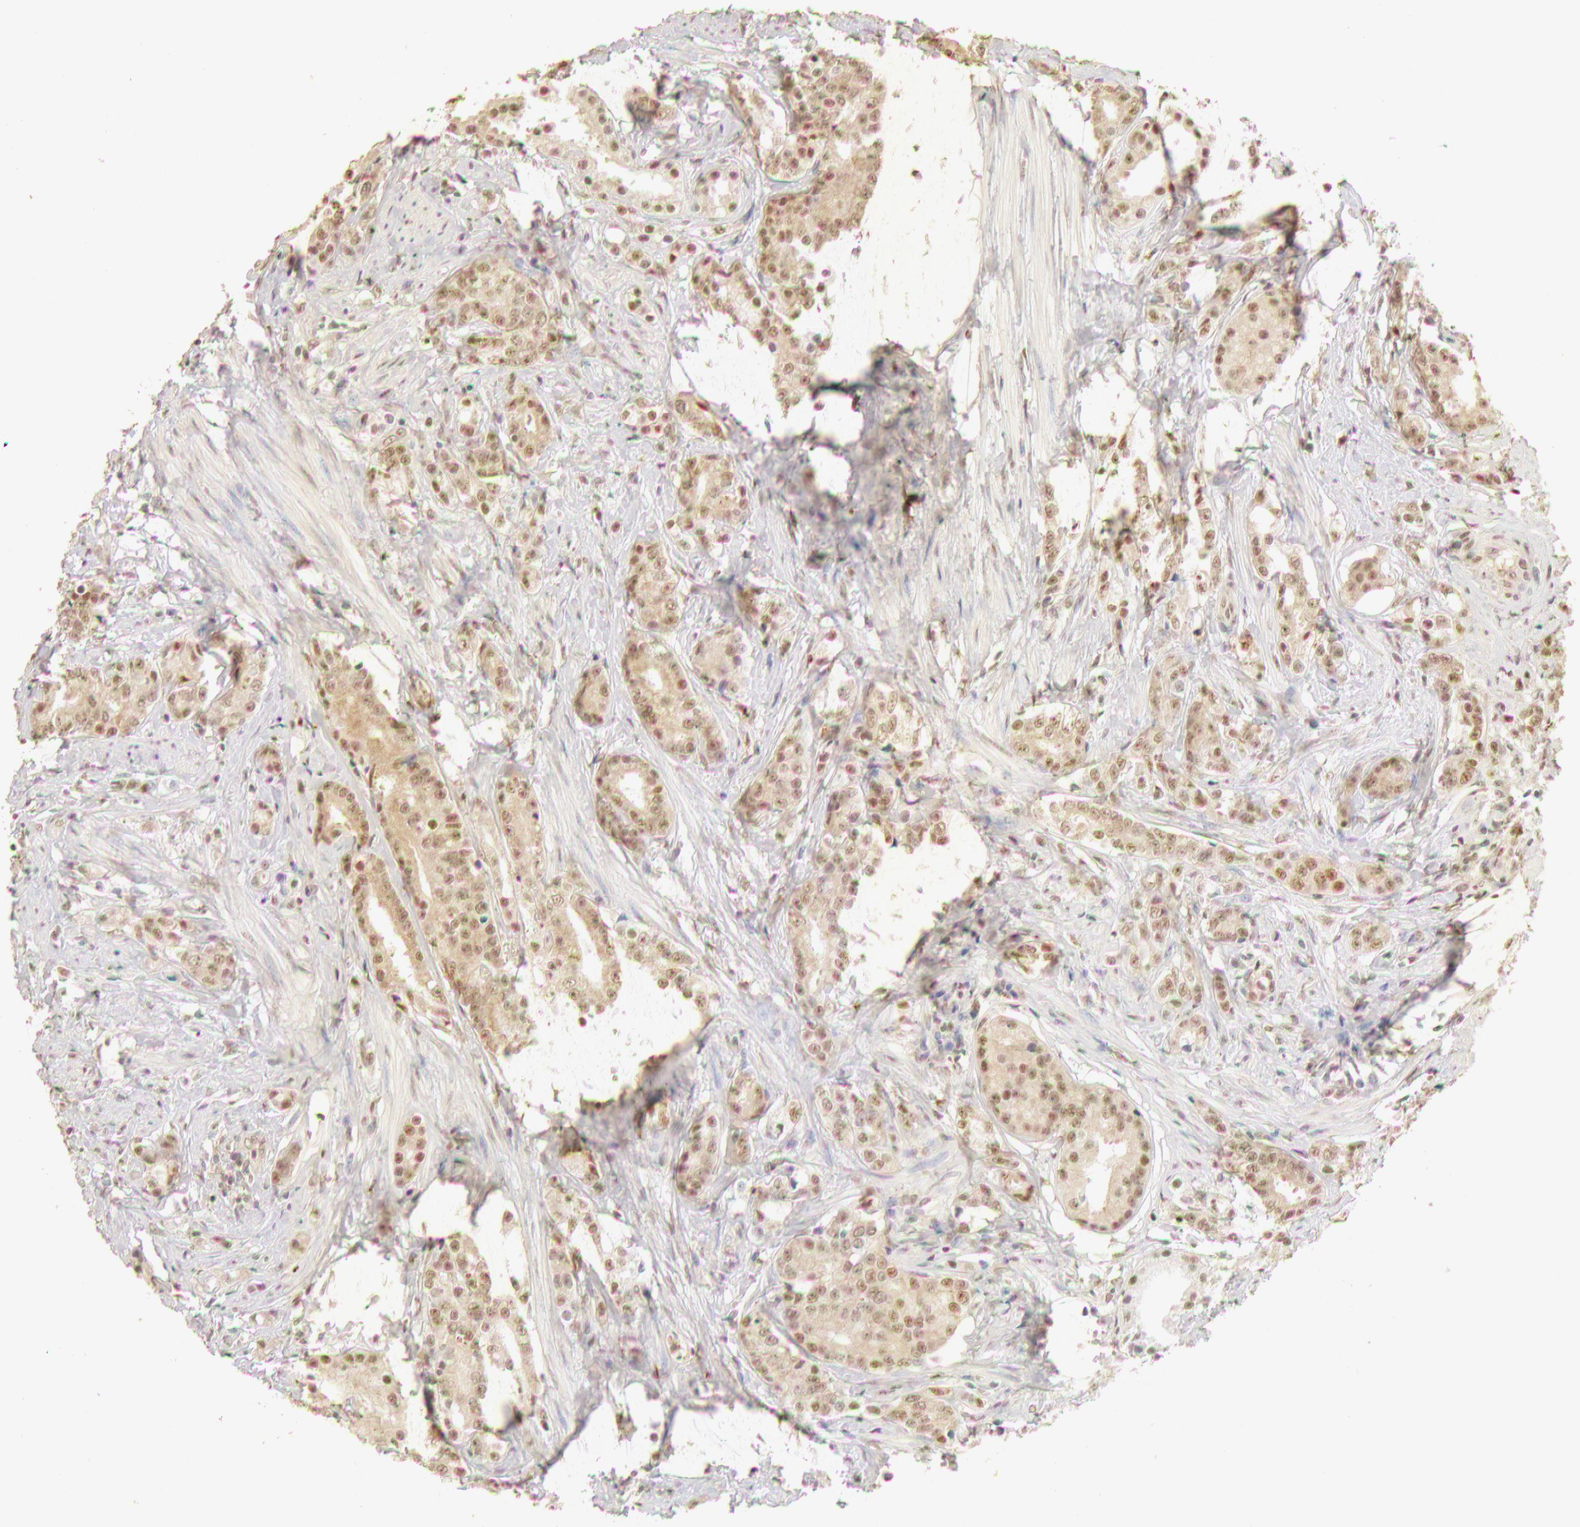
{"staining": {"intensity": "moderate", "quantity": ">75%", "location": "cytoplasmic/membranous,nuclear"}, "tissue": "prostate cancer", "cell_type": "Tumor cells", "image_type": "cancer", "snomed": [{"axis": "morphology", "description": "Adenocarcinoma, Medium grade"}, {"axis": "topography", "description": "Prostate"}], "caption": "Prostate cancer (adenocarcinoma (medium-grade)) stained with immunohistochemistry (IHC) shows moderate cytoplasmic/membranous and nuclear staining in approximately >75% of tumor cells. (DAB IHC with brightfield microscopy, high magnification).", "gene": "SNRNP70", "patient": {"sex": "male", "age": 59}}